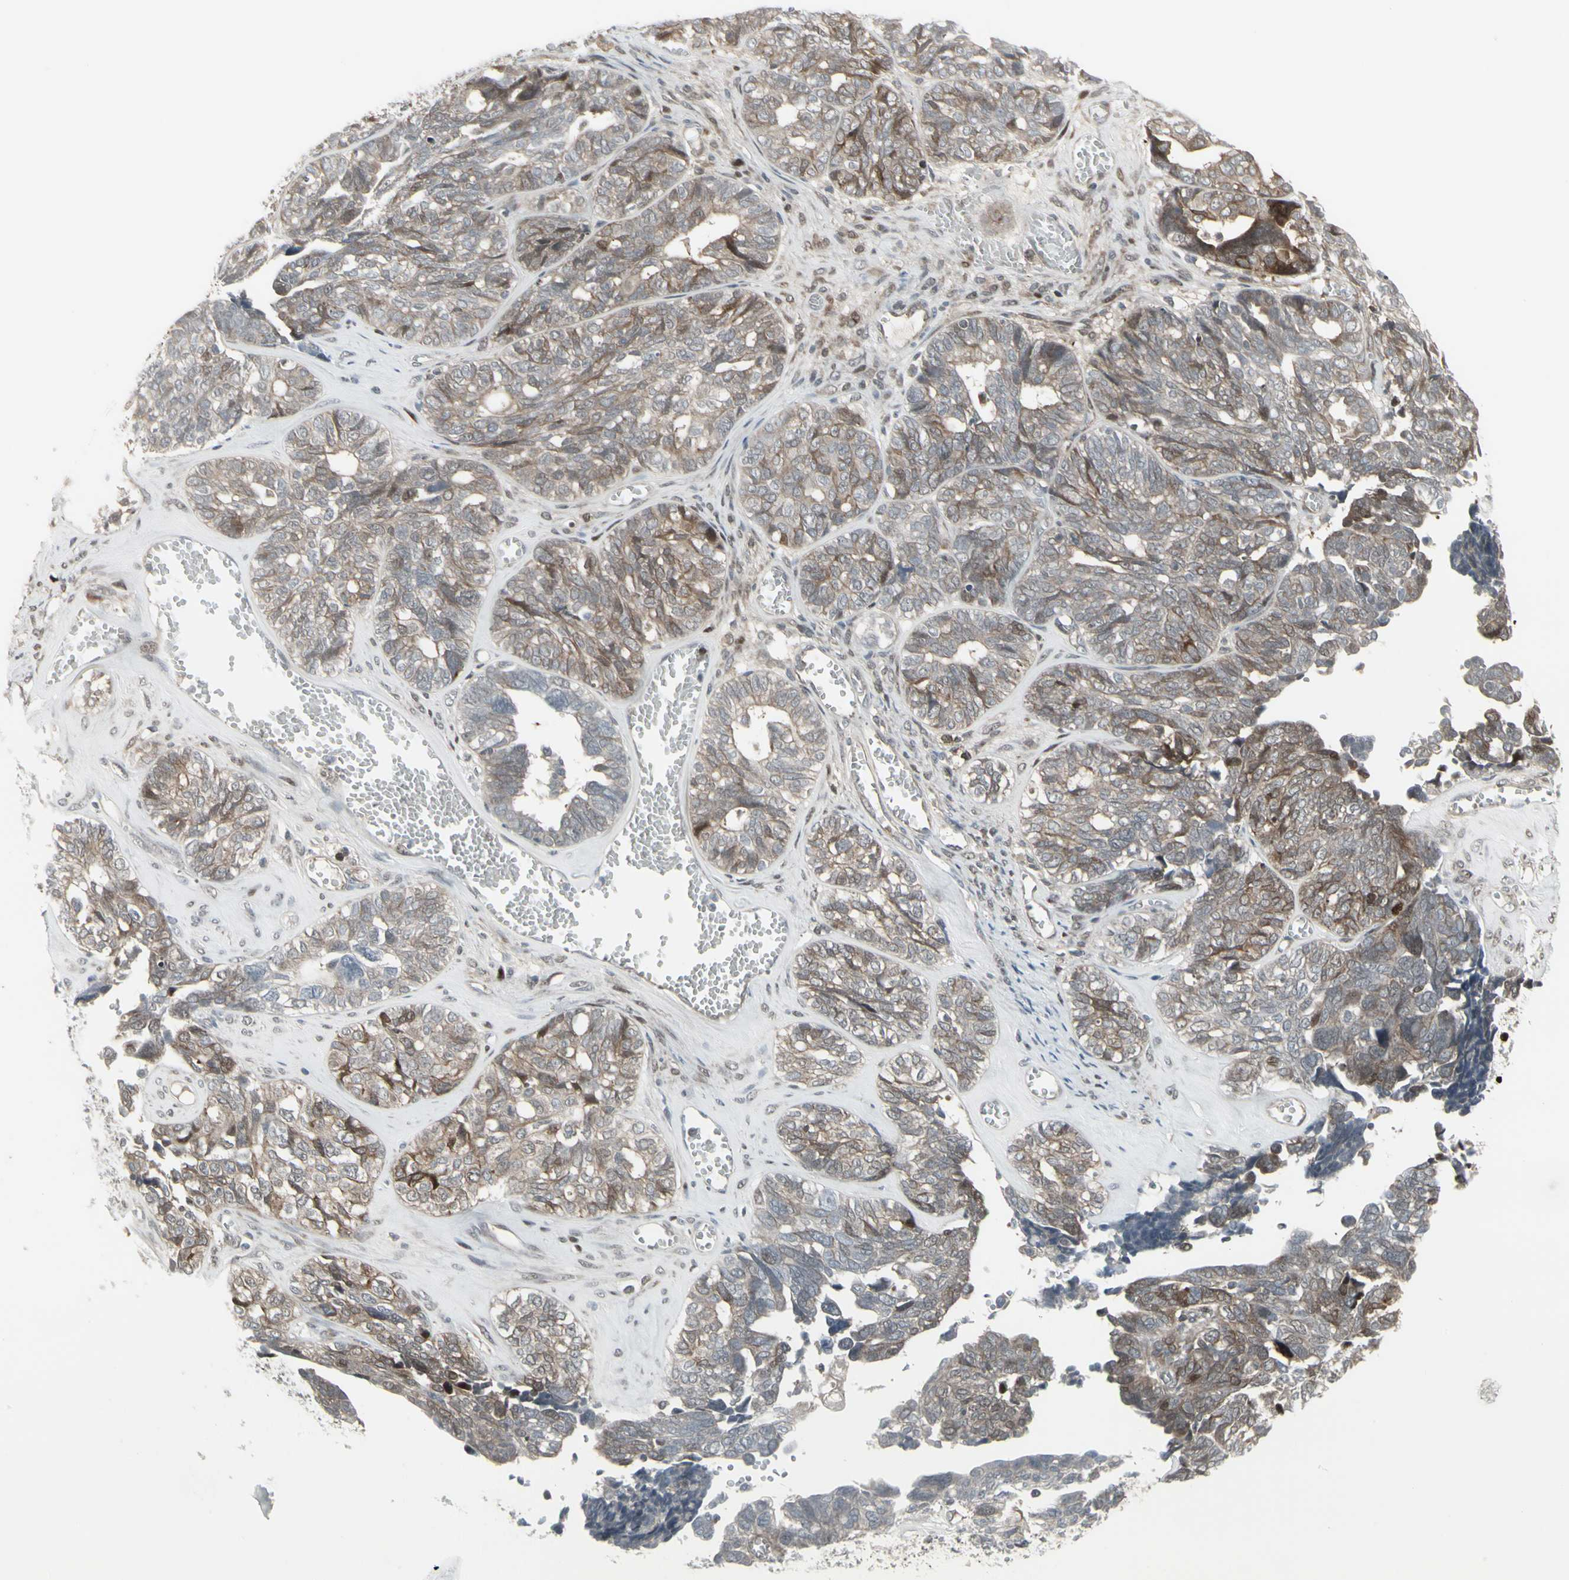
{"staining": {"intensity": "moderate", "quantity": "25%-75%", "location": "cytoplasmic/membranous"}, "tissue": "ovarian cancer", "cell_type": "Tumor cells", "image_type": "cancer", "snomed": [{"axis": "morphology", "description": "Cystadenocarcinoma, serous, NOS"}, {"axis": "topography", "description": "Ovary"}], "caption": "Serous cystadenocarcinoma (ovarian) was stained to show a protein in brown. There is medium levels of moderate cytoplasmic/membranous expression in about 25%-75% of tumor cells. The staining is performed using DAB brown chromogen to label protein expression. The nuclei are counter-stained blue using hematoxylin.", "gene": "IGFBP6", "patient": {"sex": "female", "age": 79}}